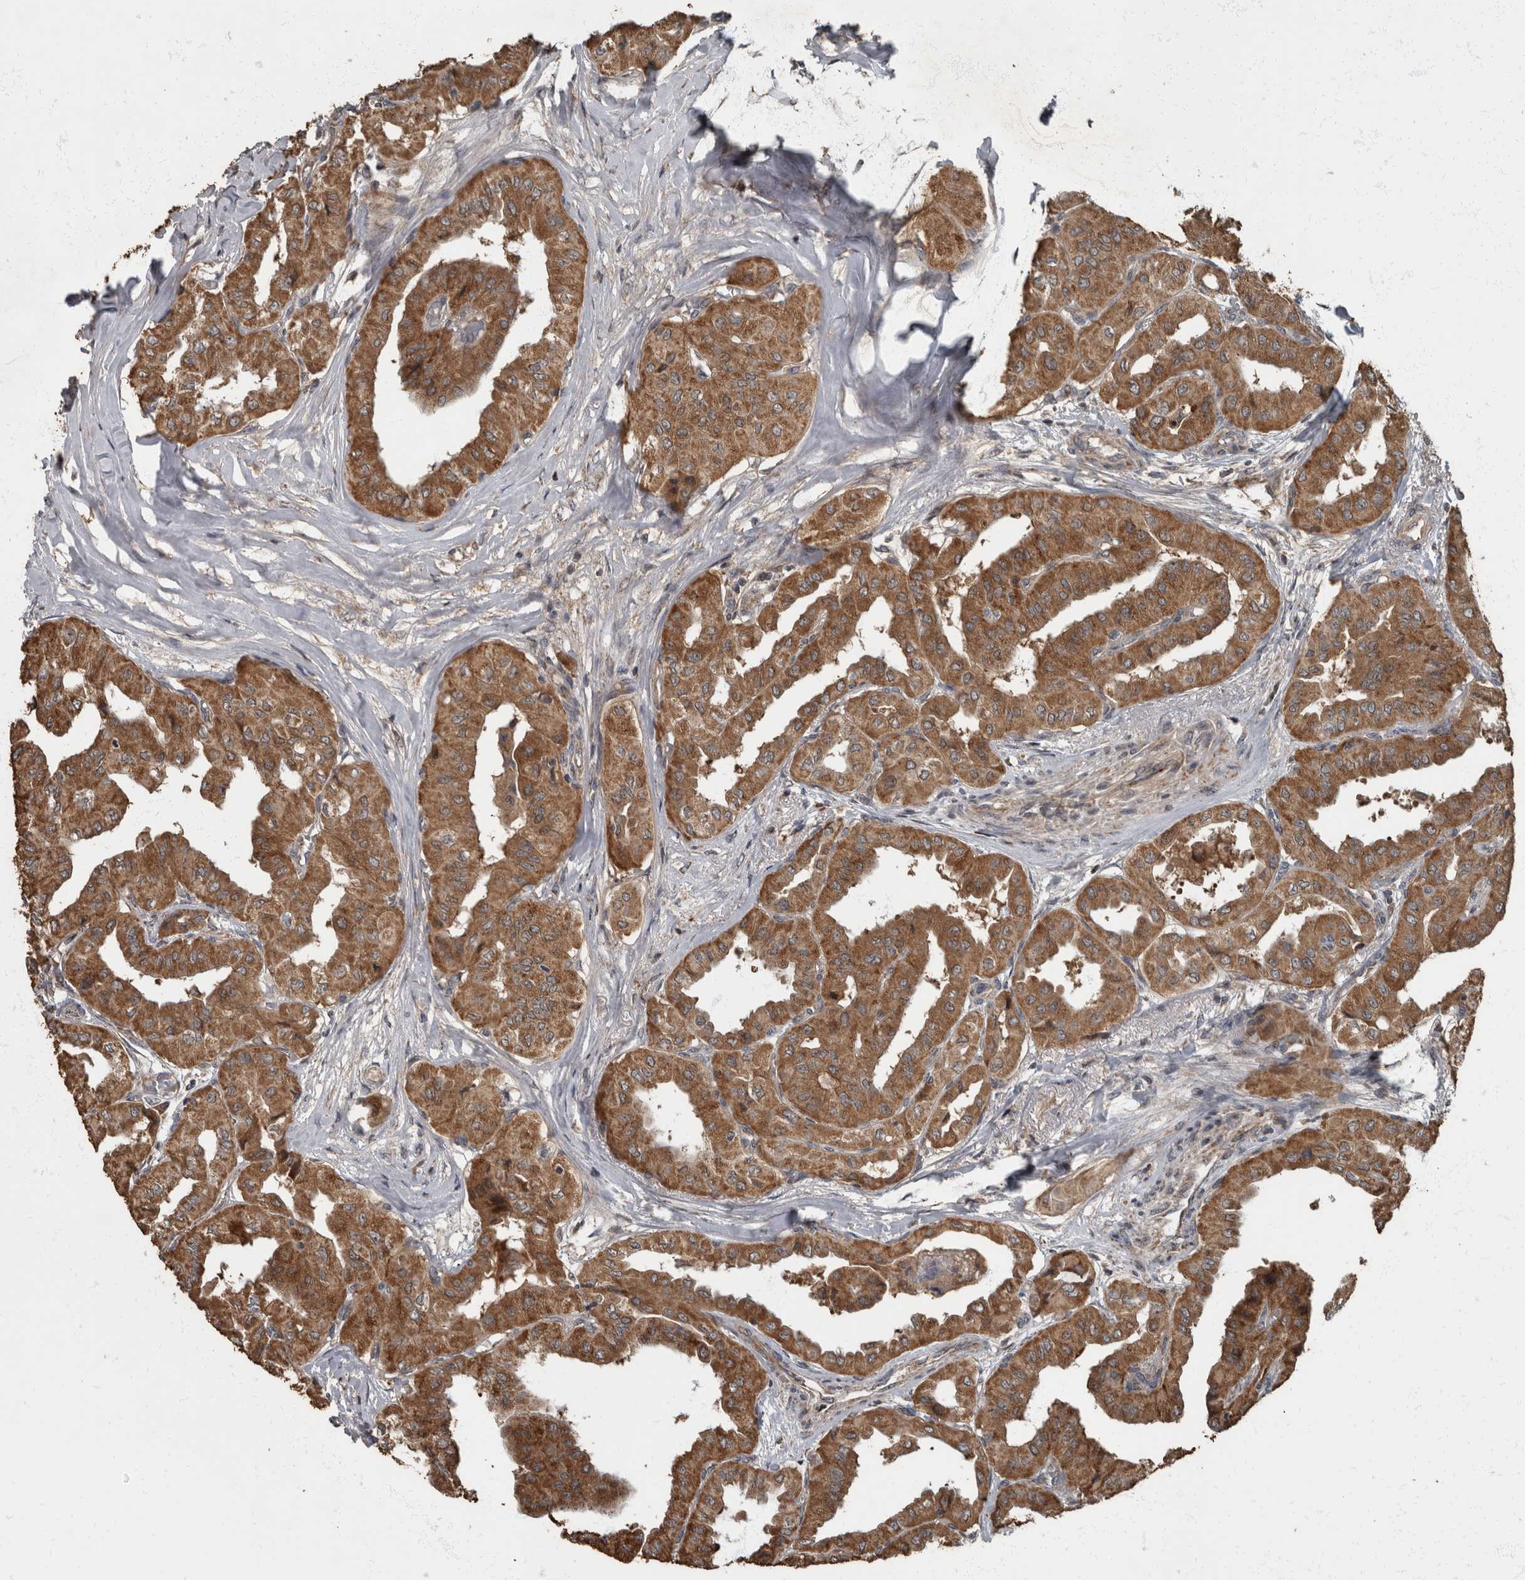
{"staining": {"intensity": "moderate", "quantity": ">75%", "location": "cytoplasmic/membranous"}, "tissue": "thyroid cancer", "cell_type": "Tumor cells", "image_type": "cancer", "snomed": [{"axis": "morphology", "description": "Papillary adenocarcinoma, NOS"}, {"axis": "topography", "description": "Thyroid gland"}], "caption": "Thyroid cancer (papillary adenocarcinoma) was stained to show a protein in brown. There is medium levels of moderate cytoplasmic/membranous expression in about >75% of tumor cells.", "gene": "RABGGTB", "patient": {"sex": "female", "age": 59}}